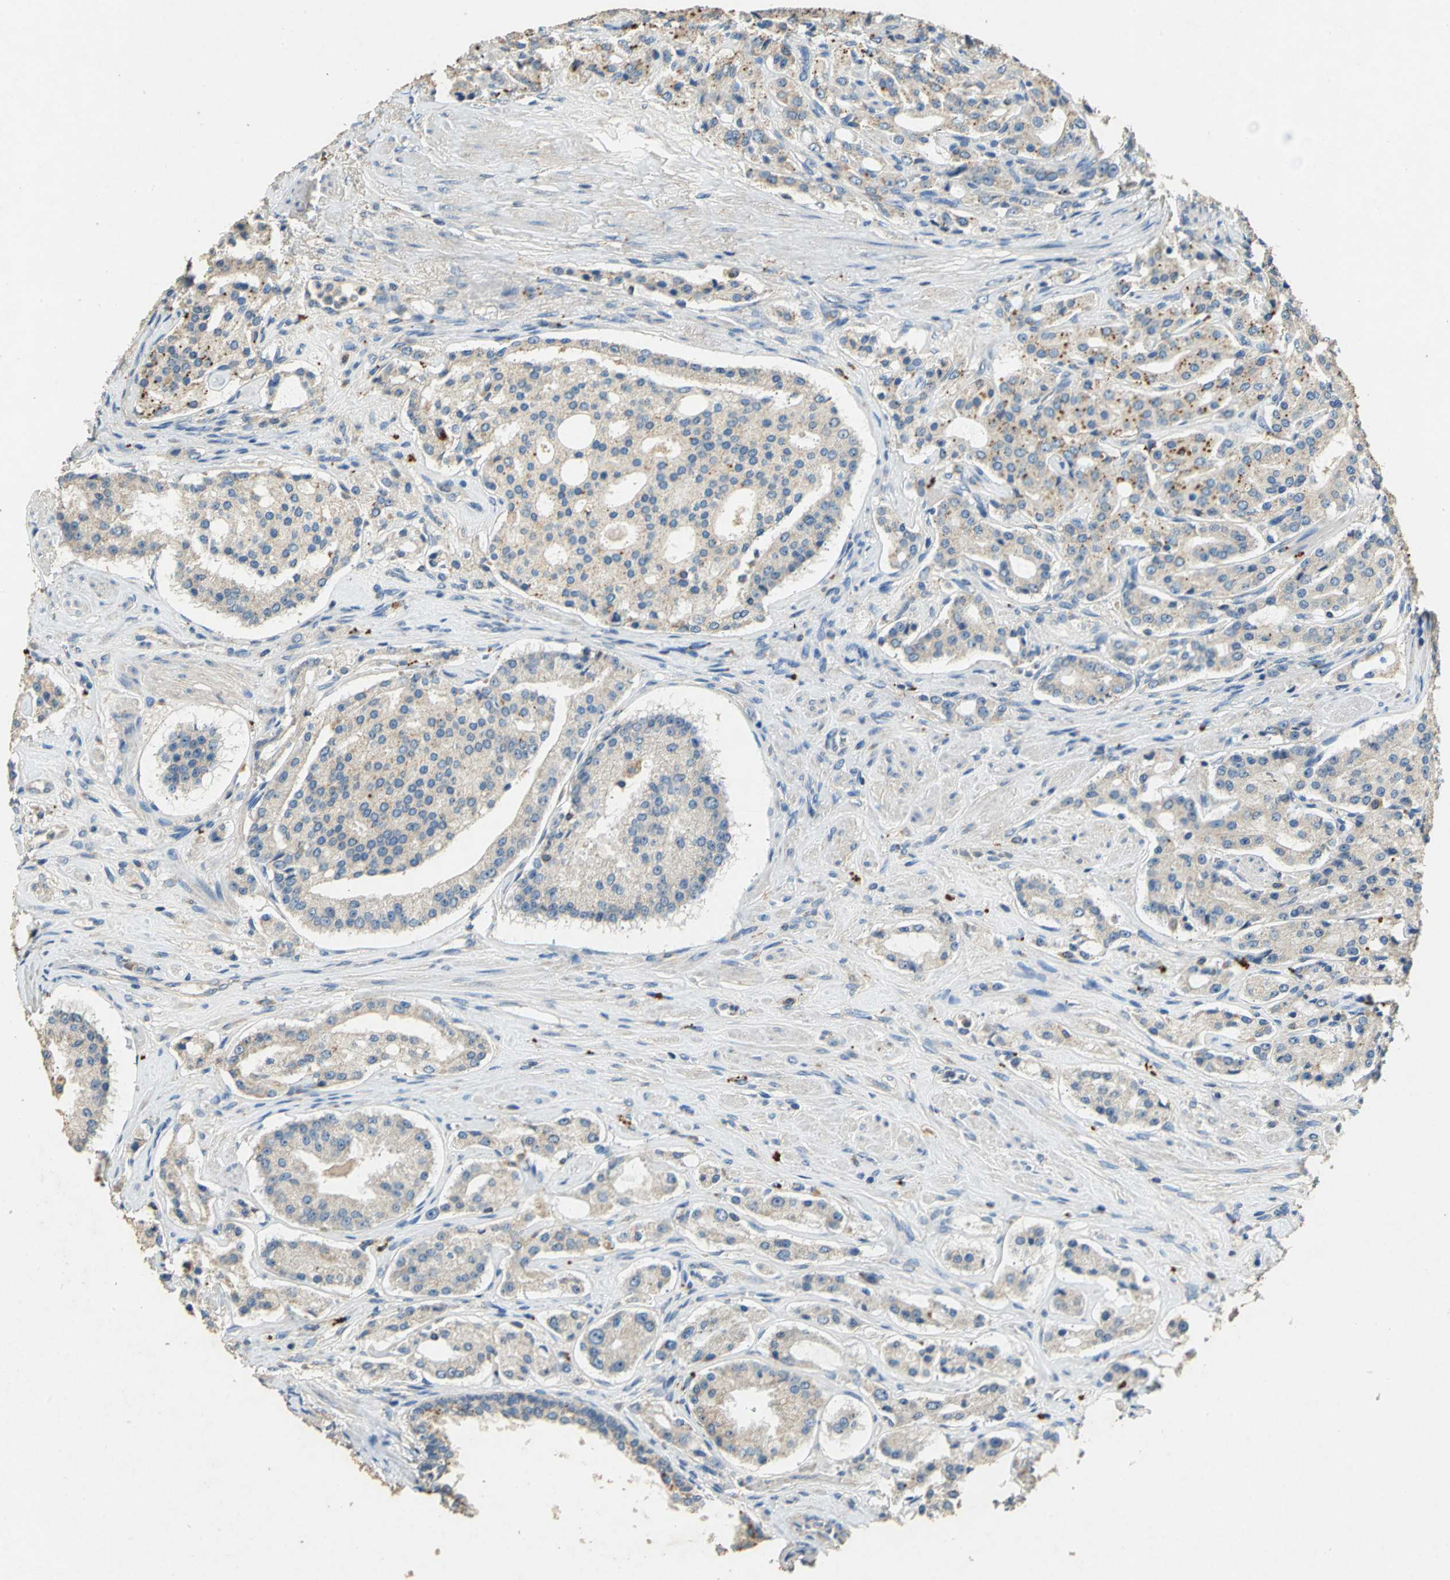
{"staining": {"intensity": "weak", "quantity": ">75%", "location": "cytoplasmic/membranous"}, "tissue": "prostate cancer", "cell_type": "Tumor cells", "image_type": "cancer", "snomed": [{"axis": "morphology", "description": "Adenocarcinoma, Medium grade"}, {"axis": "topography", "description": "Prostate"}], "caption": "Immunohistochemical staining of medium-grade adenocarcinoma (prostate) demonstrates low levels of weak cytoplasmic/membranous staining in approximately >75% of tumor cells.", "gene": "ADAMTS5", "patient": {"sex": "male", "age": 72}}